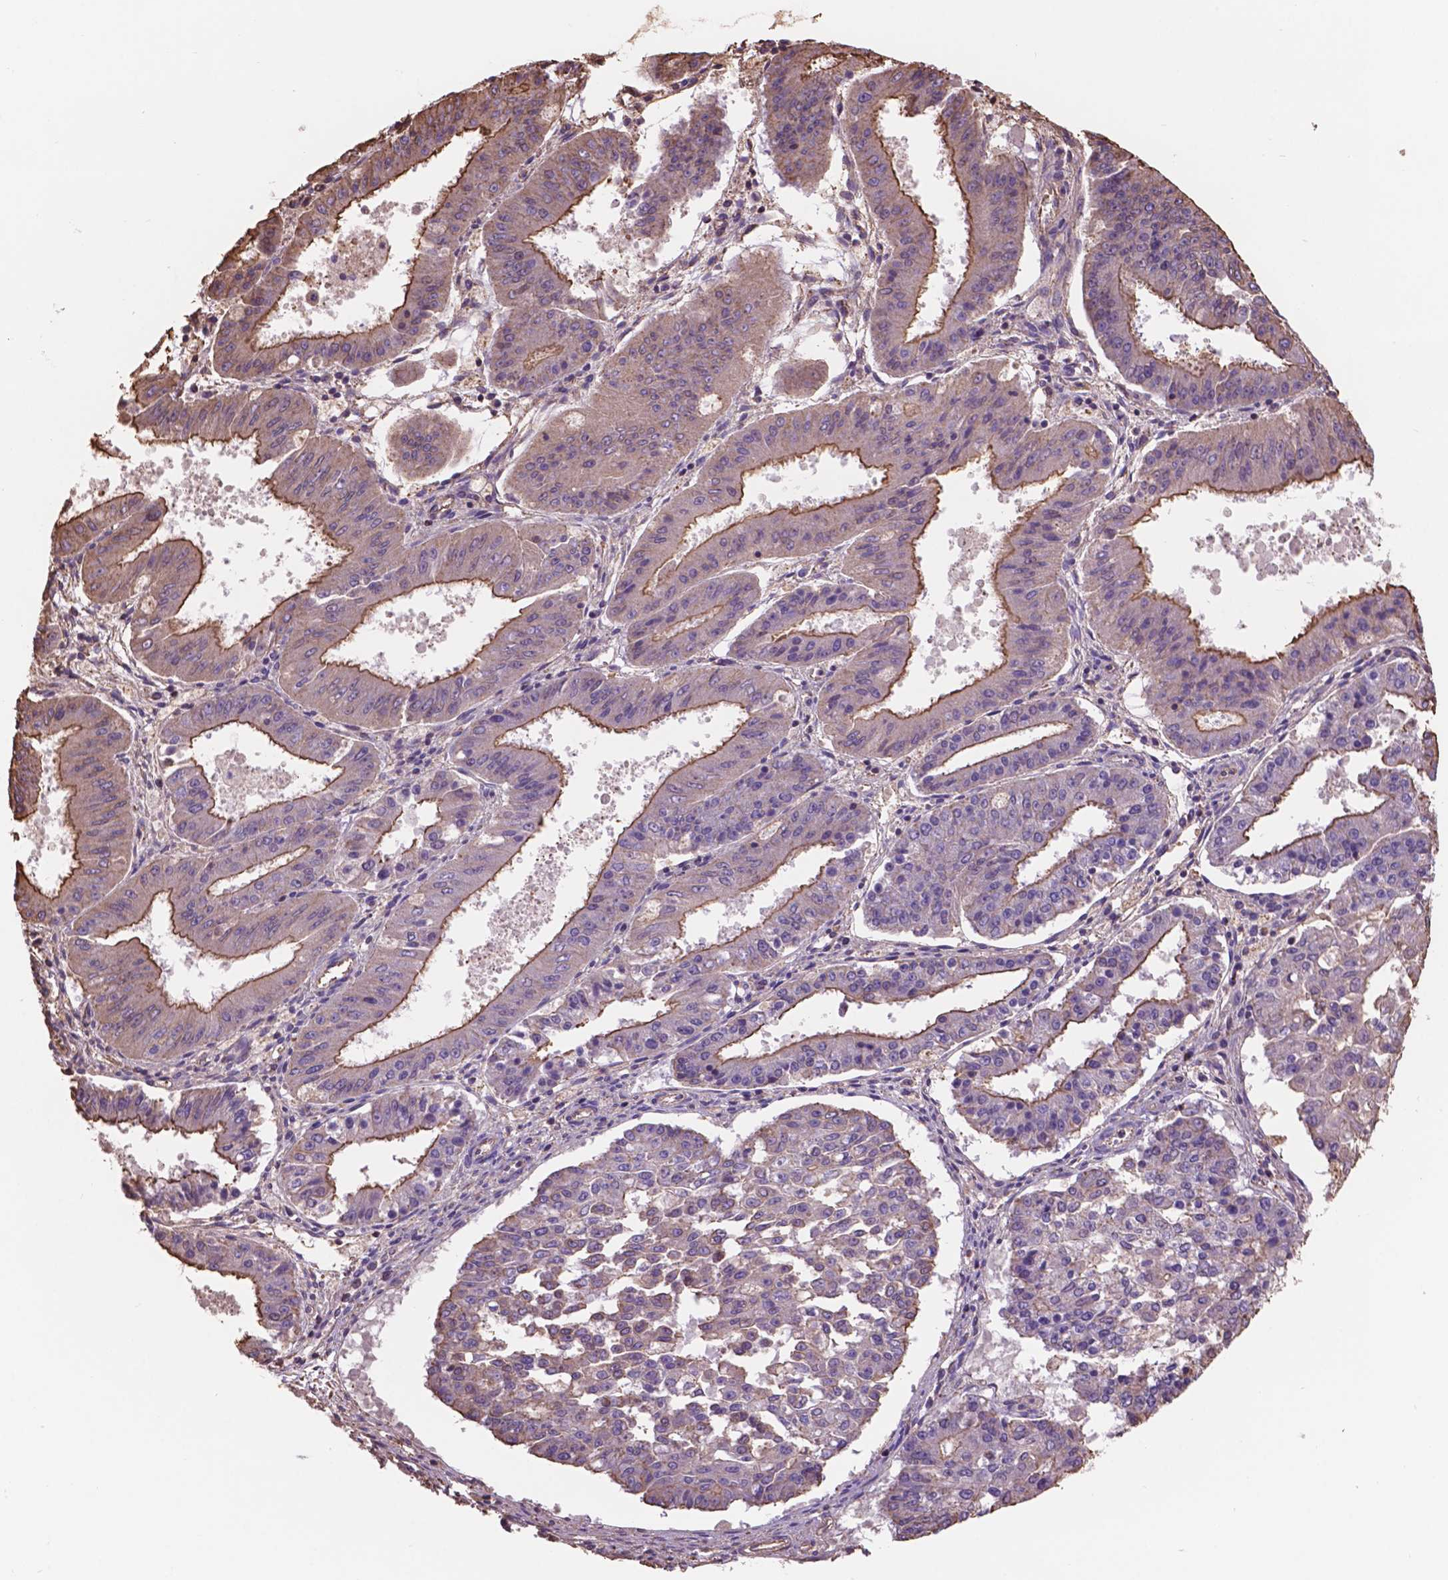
{"staining": {"intensity": "moderate", "quantity": ">75%", "location": "cytoplasmic/membranous"}, "tissue": "ovarian cancer", "cell_type": "Tumor cells", "image_type": "cancer", "snomed": [{"axis": "morphology", "description": "Carcinoma, endometroid"}, {"axis": "topography", "description": "Ovary"}], "caption": "Ovarian cancer stained with IHC shows moderate cytoplasmic/membranous expression in about >75% of tumor cells.", "gene": "NIPA2", "patient": {"sex": "female", "age": 42}}